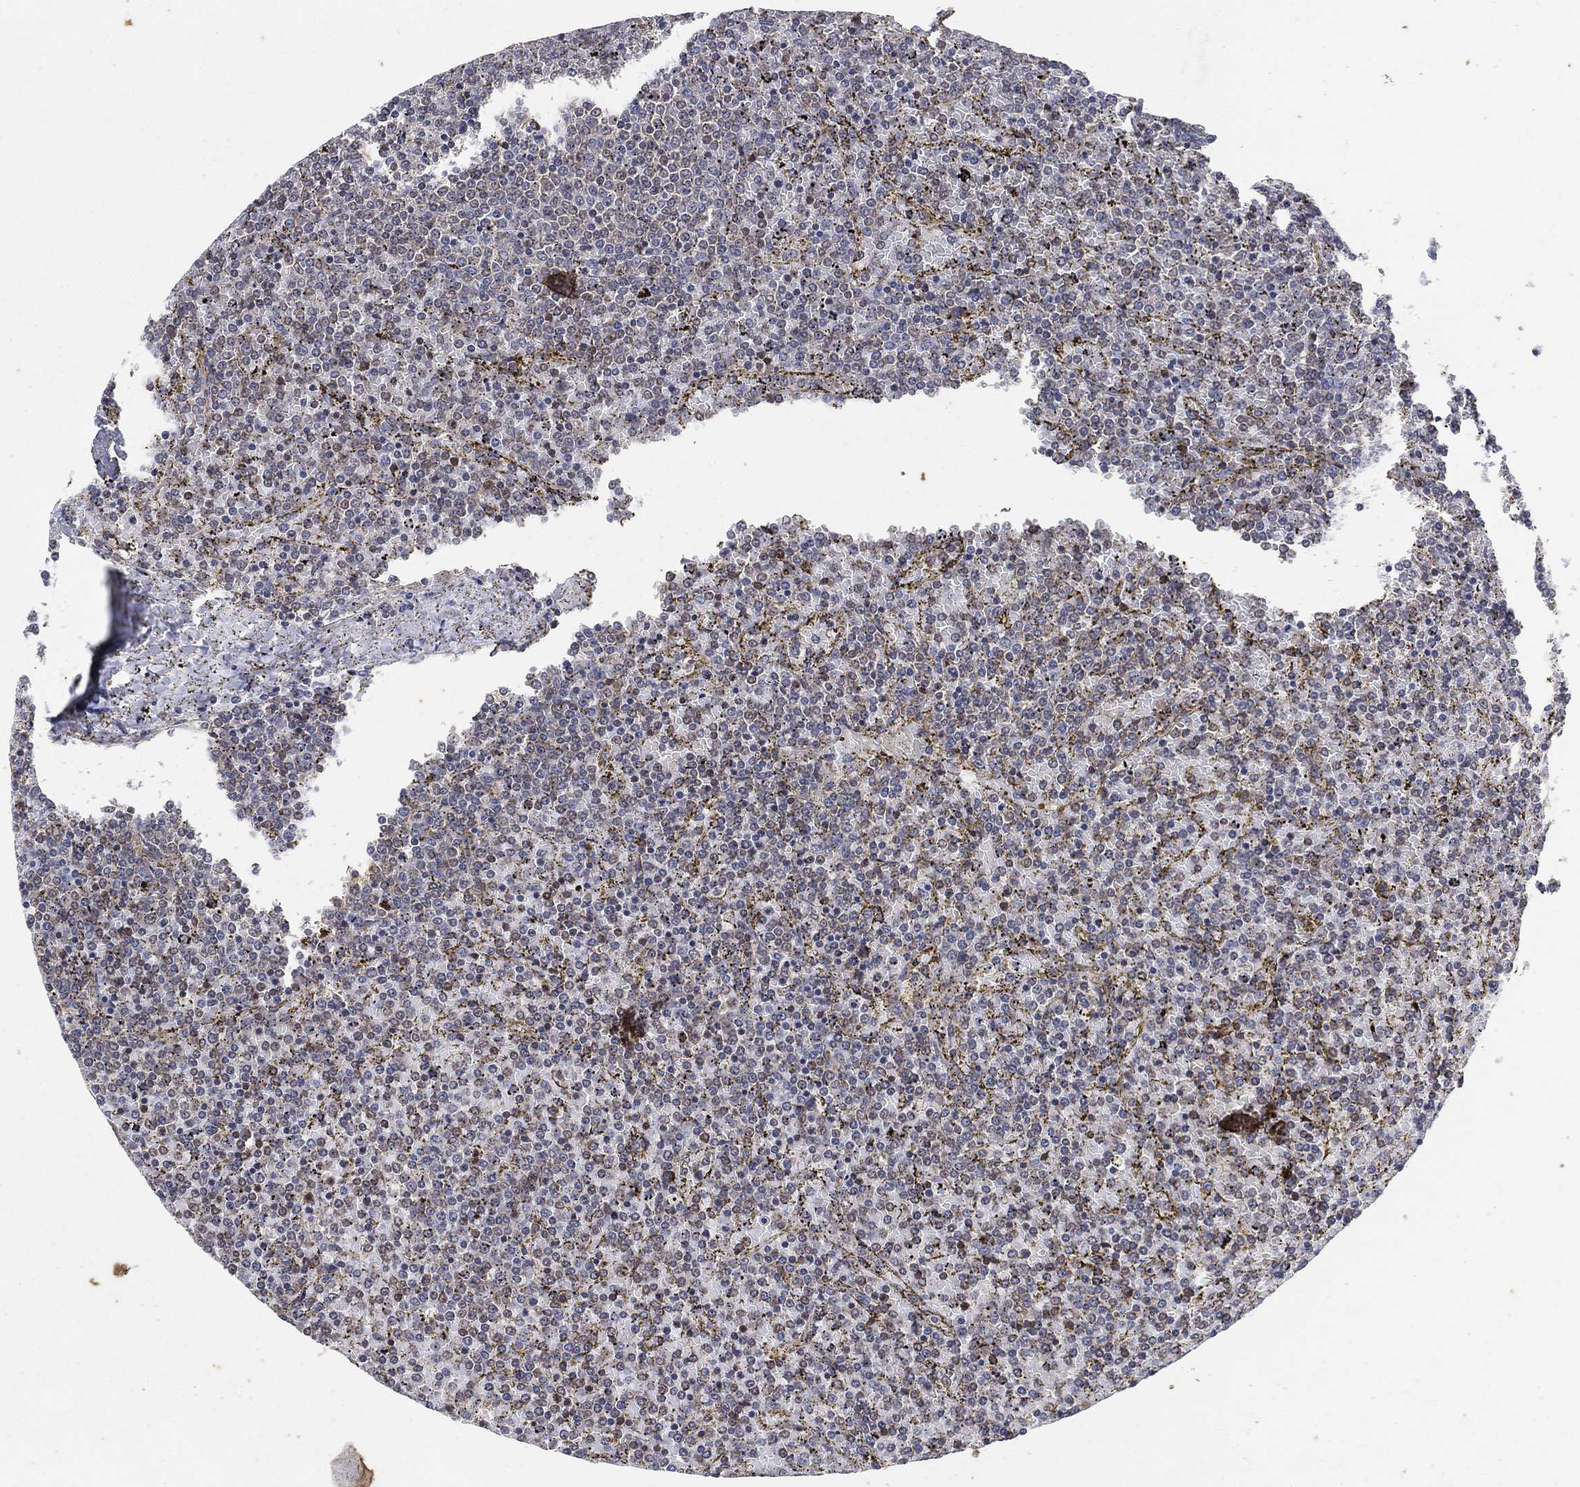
{"staining": {"intensity": "negative", "quantity": "none", "location": "none"}, "tissue": "lymphoma", "cell_type": "Tumor cells", "image_type": "cancer", "snomed": [{"axis": "morphology", "description": "Malignant lymphoma, non-Hodgkin's type, Low grade"}, {"axis": "topography", "description": "Spleen"}], "caption": "Immunohistochemistry (IHC) histopathology image of neoplastic tissue: human lymphoma stained with DAB (3,3'-diaminobenzidine) reveals no significant protein positivity in tumor cells.", "gene": "TMCO1", "patient": {"sex": "female", "age": 77}}